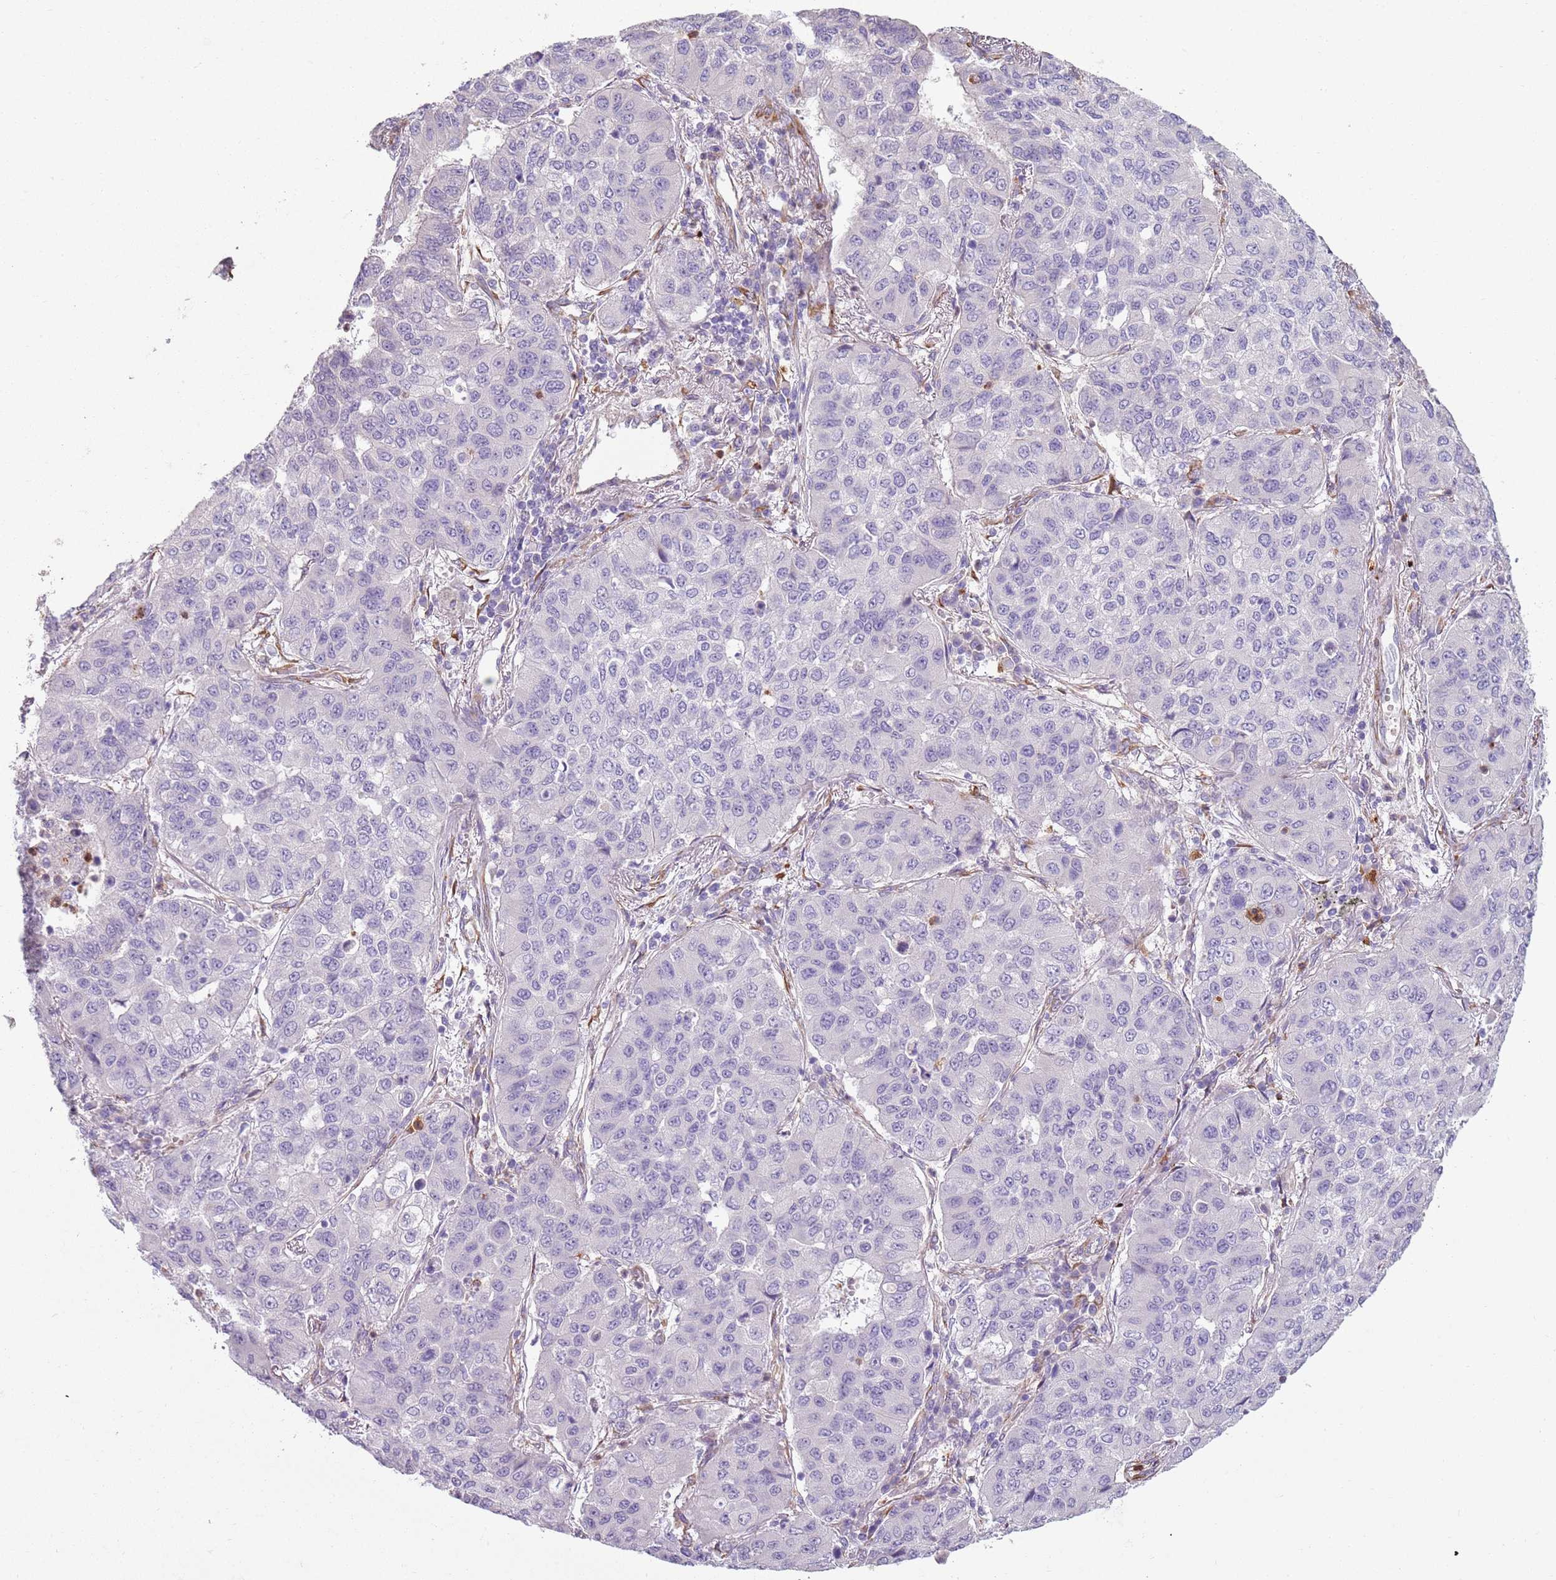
{"staining": {"intensity": "negative", "quantity": "none", "location": "none"}, "tissue": "lung cancer", "cell_type": "Tumor cells", "image_type": "cancer", "snomed": [{"axis": "morphology", "description": "Squamous cell carcinoma, NOS"}, {"axis": "topography", "description": "Lung"}], "caption": "A histopathology image of human lung squamous cell carcinoma is negative for staining in tumor cells. The staining is performed using DAB brown chromogen with nuclei counter-stained in using hematoxylin.", "gene": "PHLPP2", "patient": {"sex": "male", "age": 74}}